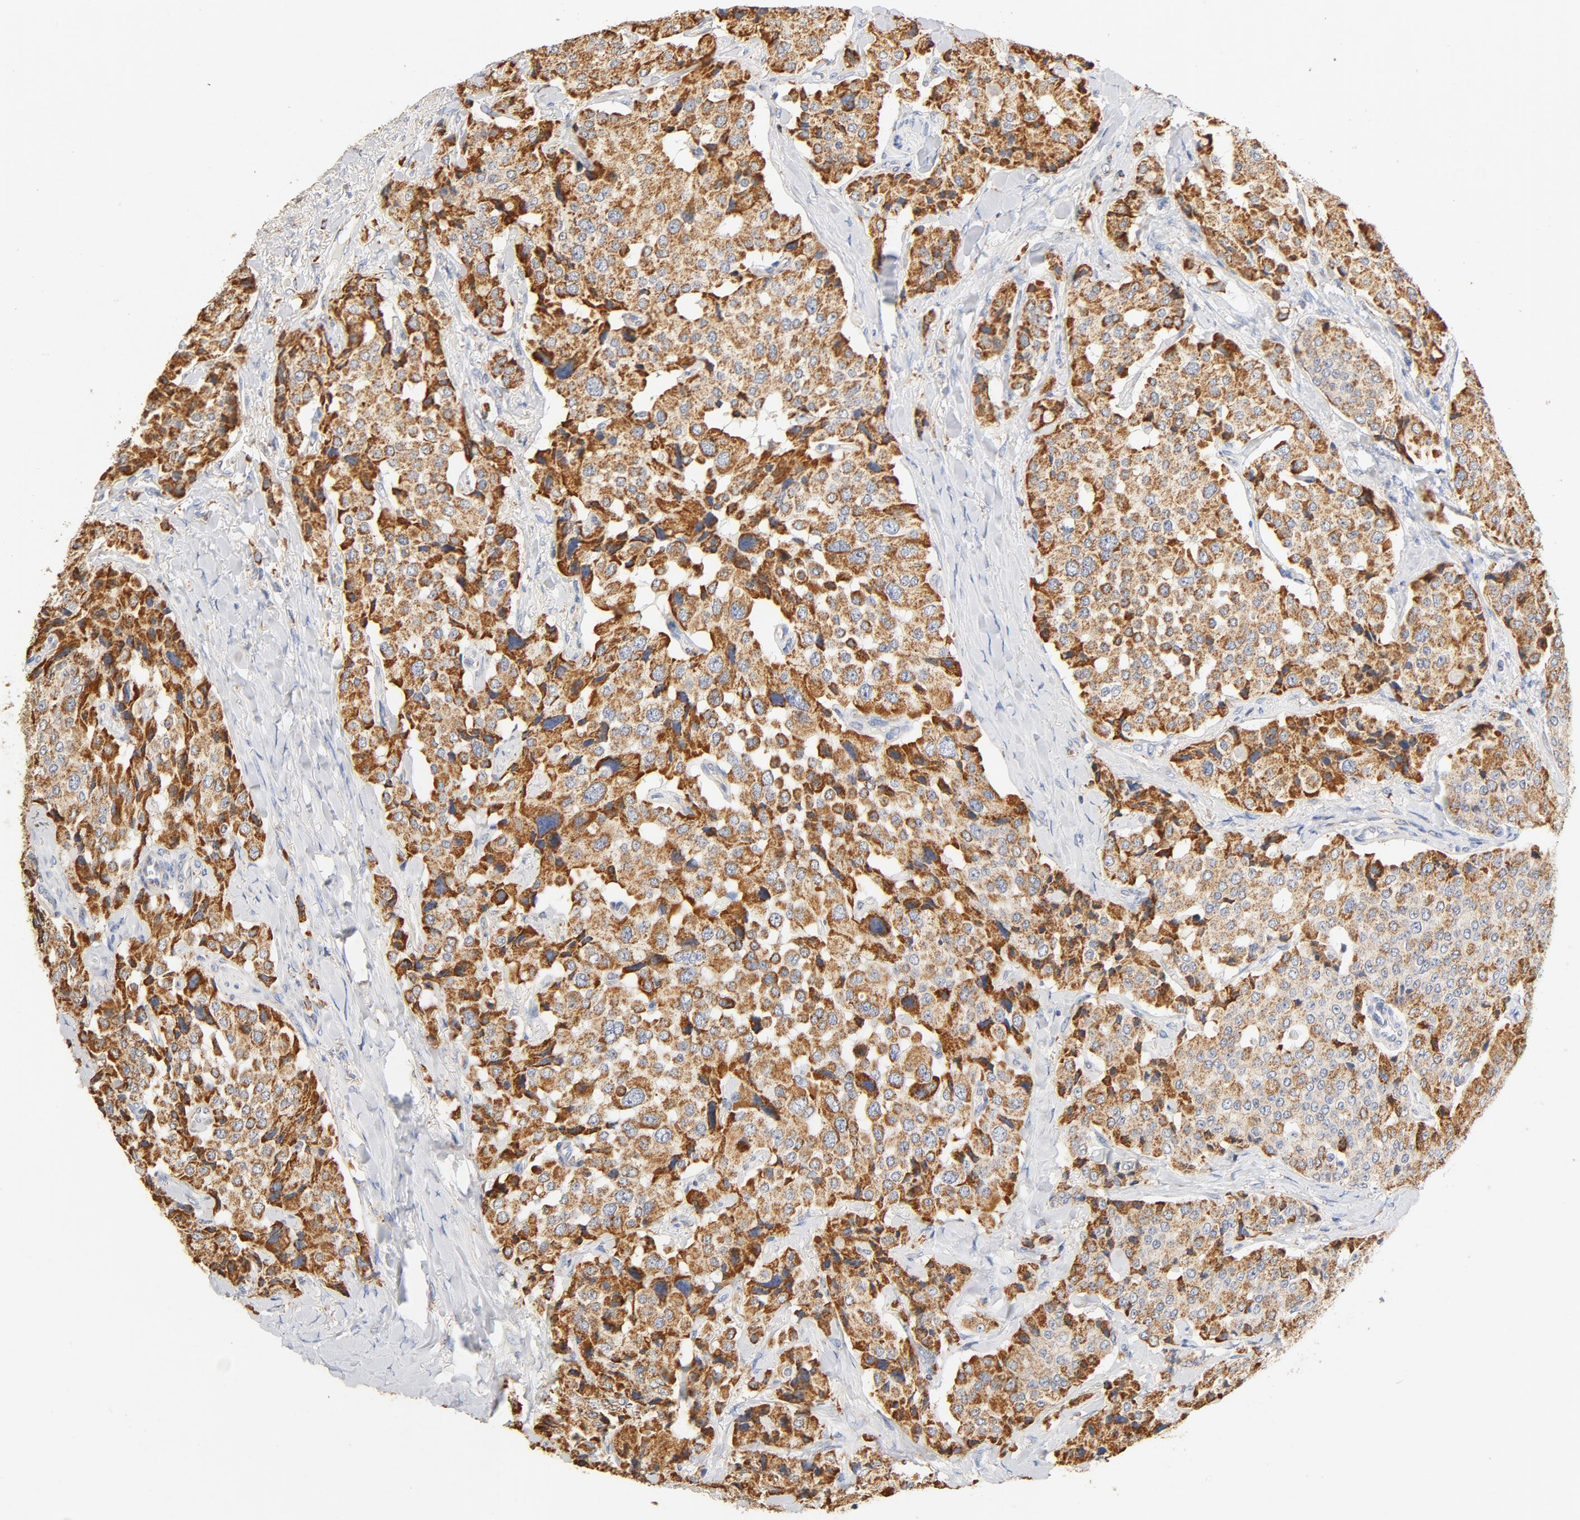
{"staining": {"intensity": "moderate", "quantity": ">75%", "location": "cytoplasmic/membranous"}, "tissue": "carcinoid", "cell_type": "Tumor cells", "image_type": "cancer", "snomed": [{"axis": "morphology", "description": "Carcinoid, malignant, NOS"}, {"axis": "topography", "description": "Colon"}], "caption": "A medium amount of moderate cytoplasmic/membranous positivity is appreciated in approximately >75% of tumor cells in carcinoid (malignant) tissue.", "gene": "COX4I1", "patient": {"sex": "female", "age": 61}}